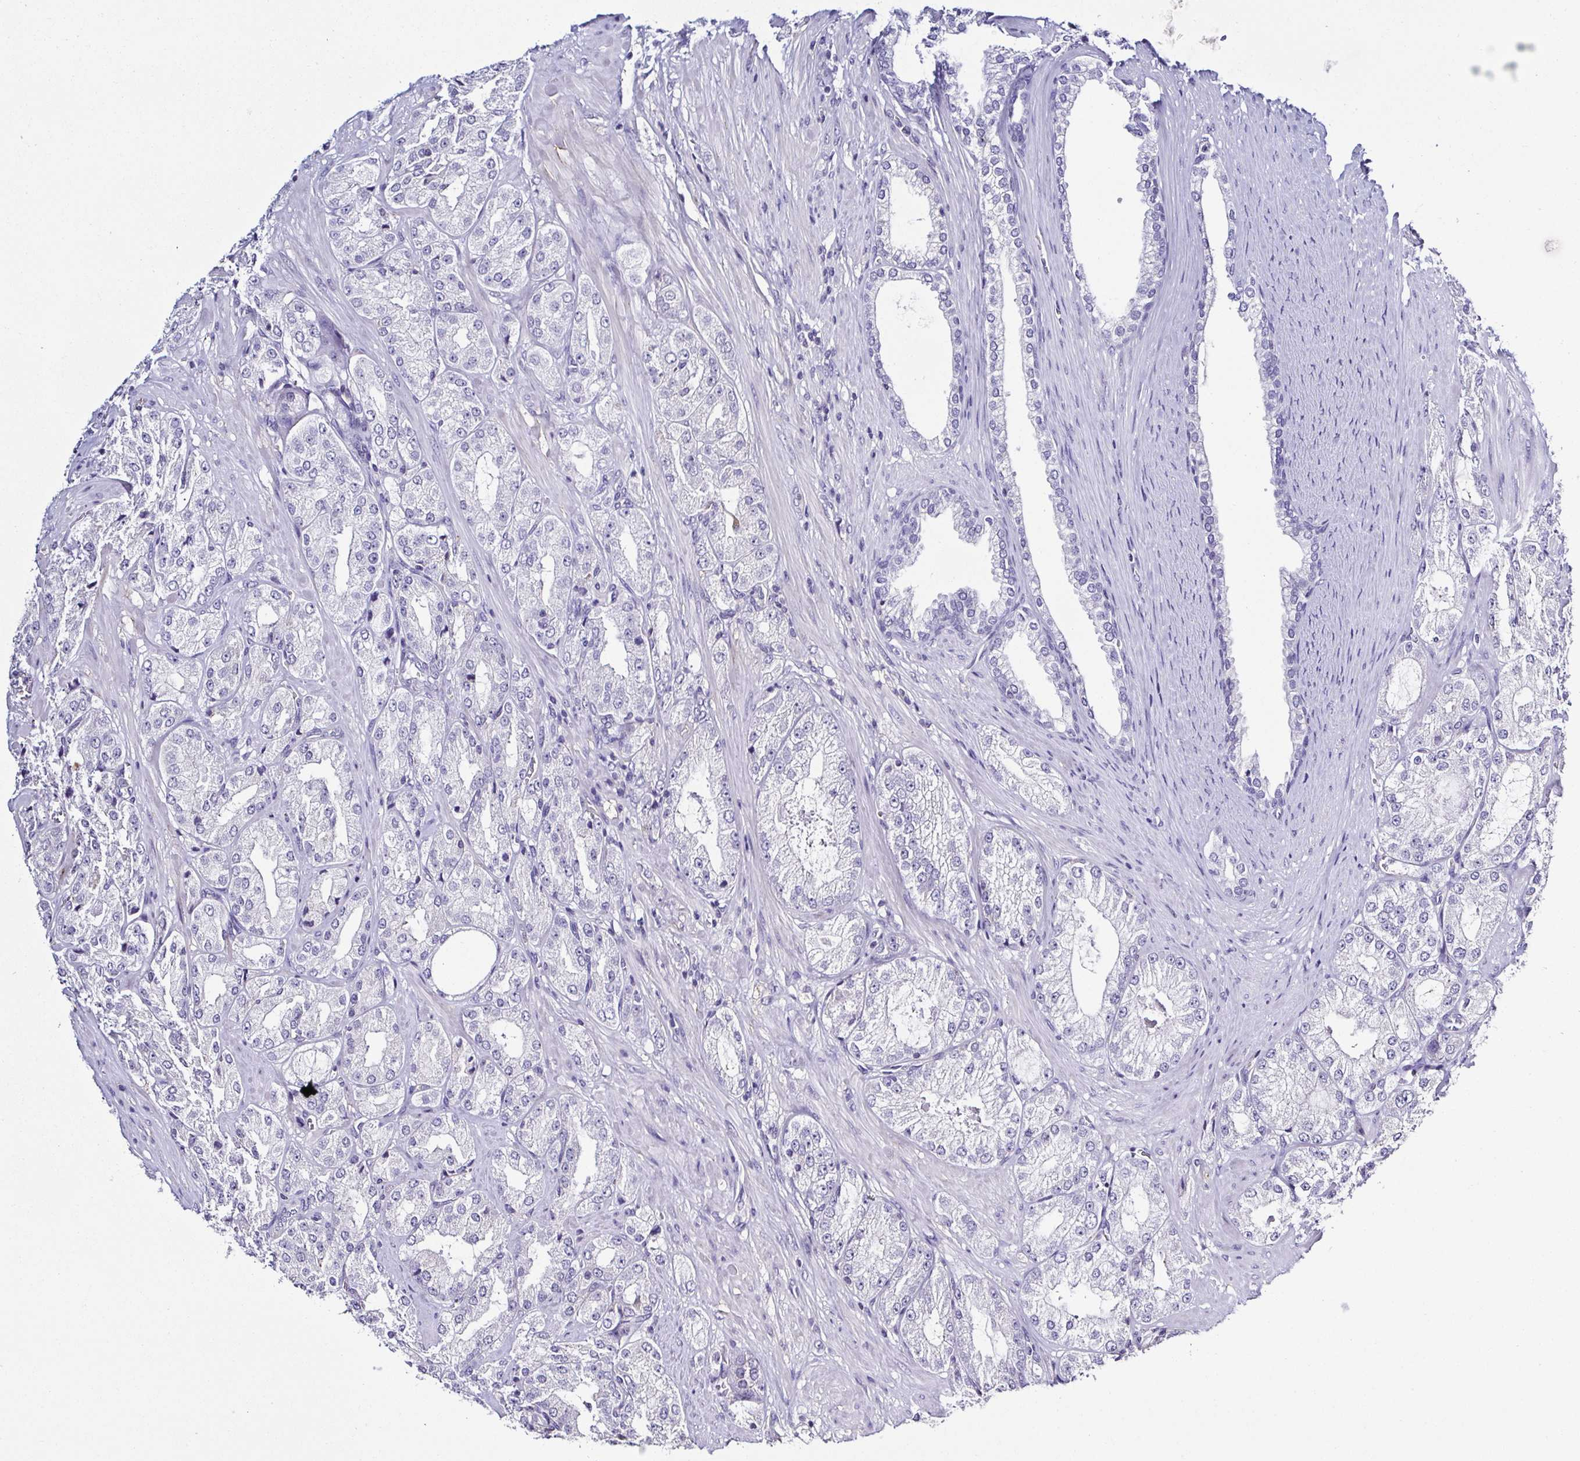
{"staining": {"intensity": "negative", "quantity": "none", "location": "none"}, "tissue": "prostate cancer", "cell_type": "Tumor cells", "image_type": "cancer", "snomed": [{"axis": "morphology", "description": "Adenocarcinoma, High grade"}, {"axis": "topography", "description": "Prostate"}], "caption": "A high-resolution photomicrograph shows immunohistochemistry staining of prostate cancer, which exhibits no significant staining in tumor cells. (Immunohistochemistry, brightfield microscopy, high magnification).", "gene": "TNNT2", "patient": {"sex": "male", "age": 68}}